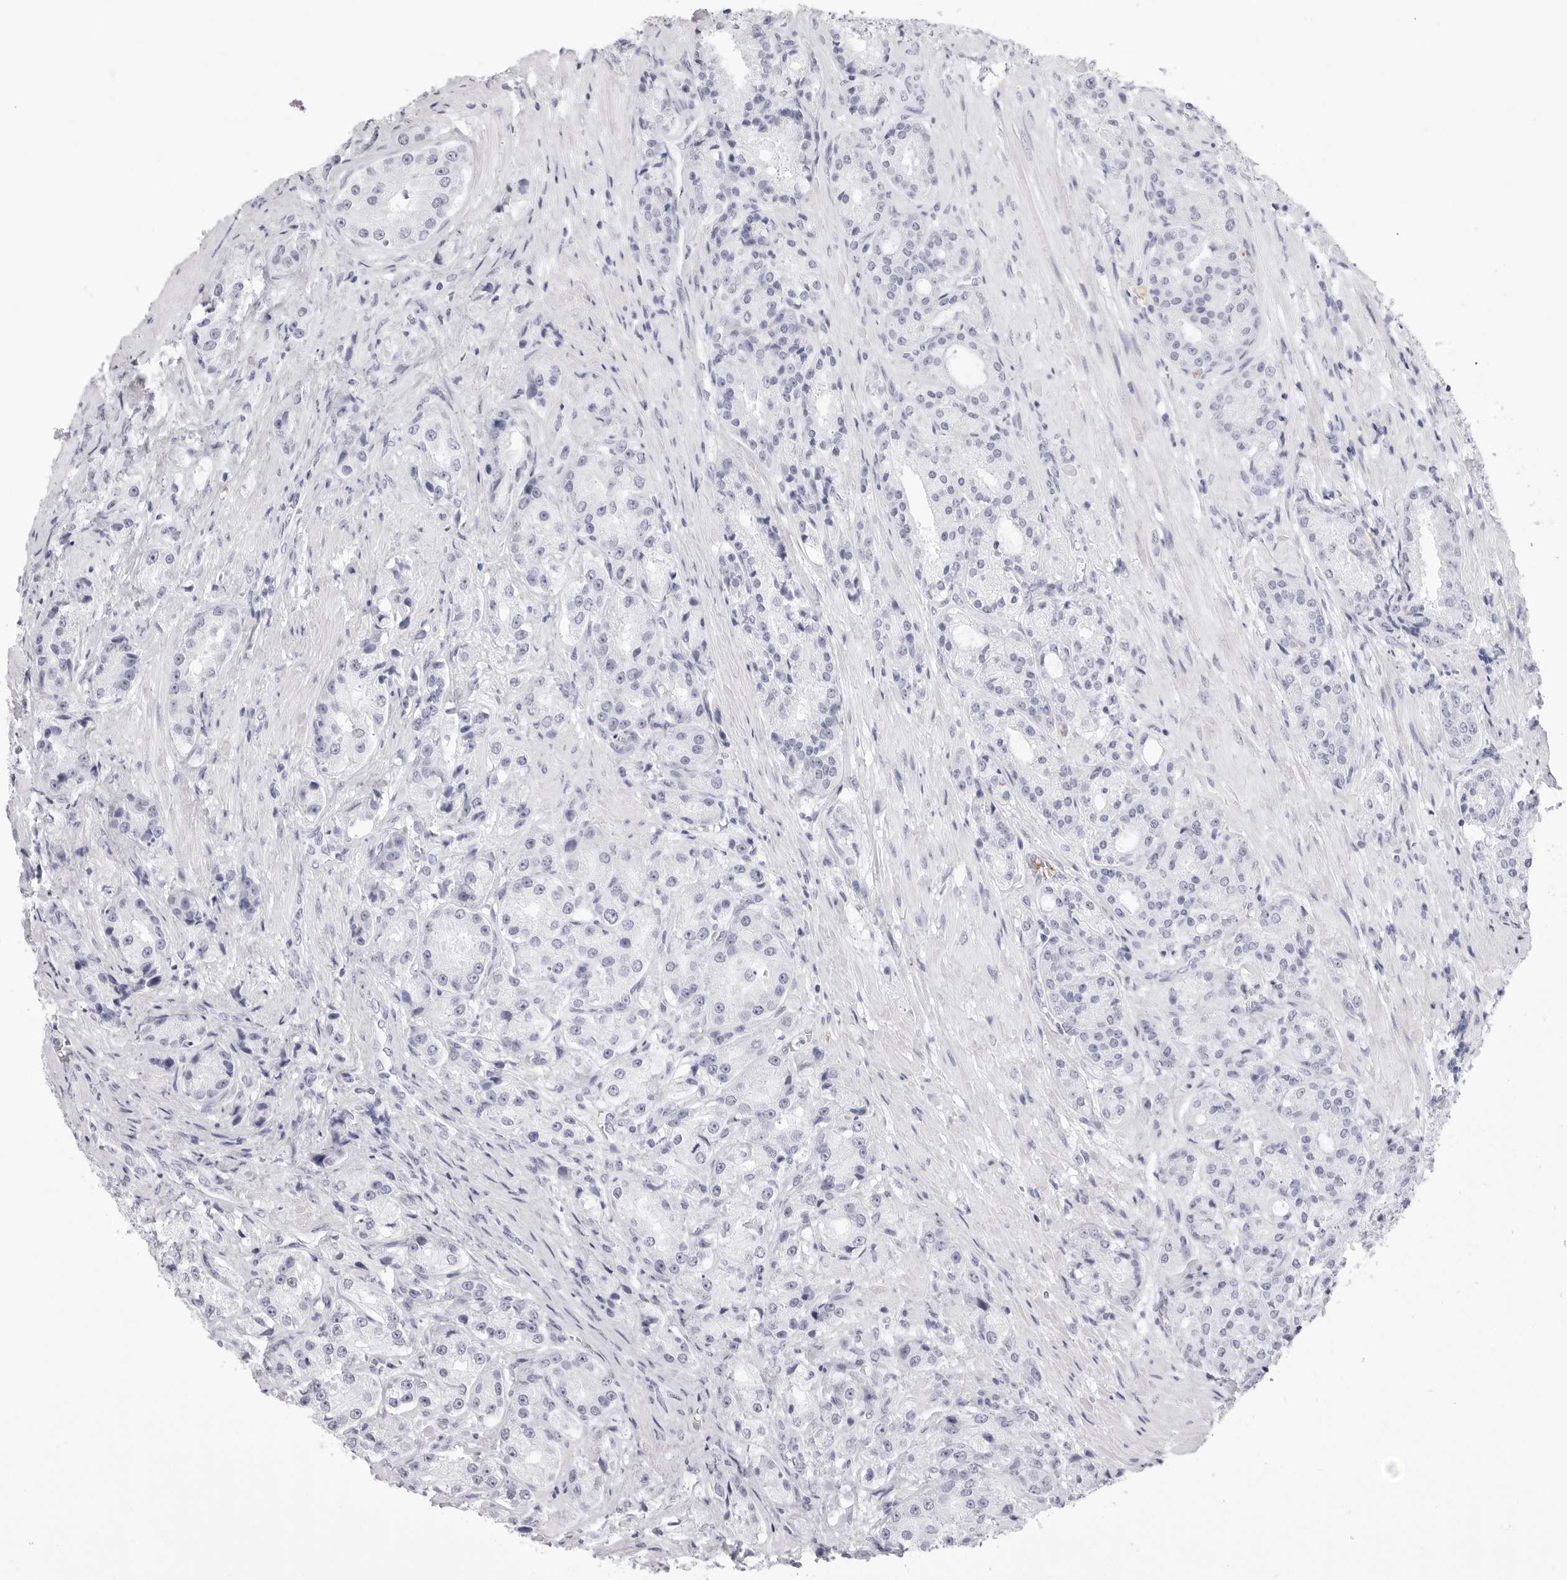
{"staining": {"intensity": "negative", "quantity": "none", "location": "none"}, "tissue": "prostate cancer", "cell_type": "Tumor cells", "image_type": "cancer", "snomed": [{"axis": "morphology", "description": "Adenocarcinoma, High grade"}, {"axis": "topography", "description": "Prostate"}], "caption": "The micrograph reveals no significant positivity in tumor cells of adenocarcinoma (high-grade) (prostate).", "gene": "TSSK1B", "patient": {"sex": "male", "age": 60}}